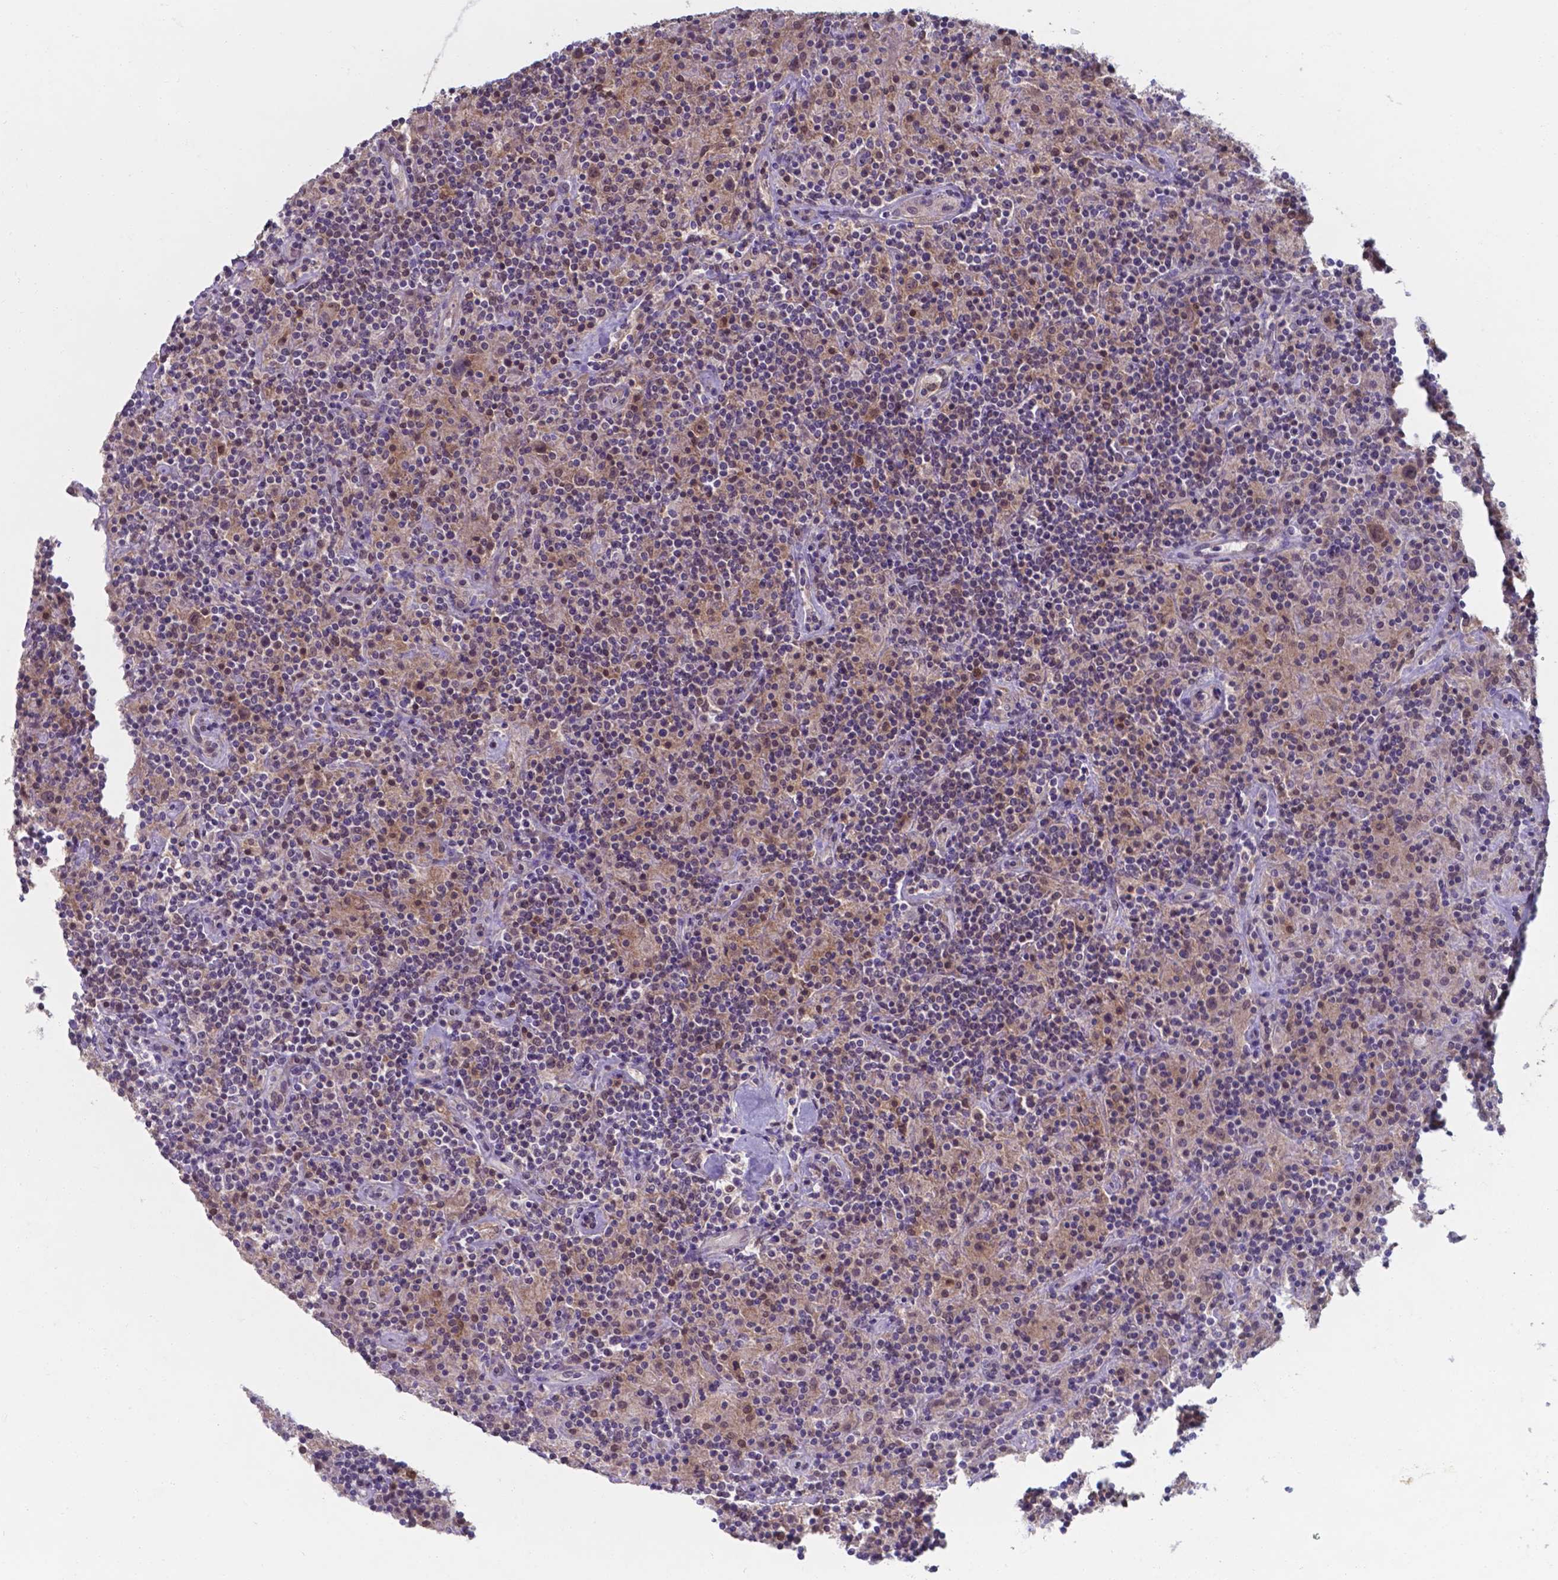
{"staining": {"intensity": "weak", "quantity": ">75%", "location": "cytoplasmic/membranous,nuclear"}, "tissue": "lymphoma", "cell_type": "Tumor cells", "image_type": "cancer", "snomed": [{"axis": "morphology", "description": "Hodgkin's disease, NOS"}, {"axis": "topography", "description": "Lymph node"}], "caption": "Lymphoma stained with a brown dye shows weak cytoplasmic/membranous and nuclear positive expression in approximately >75% of tumor cells.", "gene": "UBE2E2", "patient": {"sex": "male", "age": 70}}